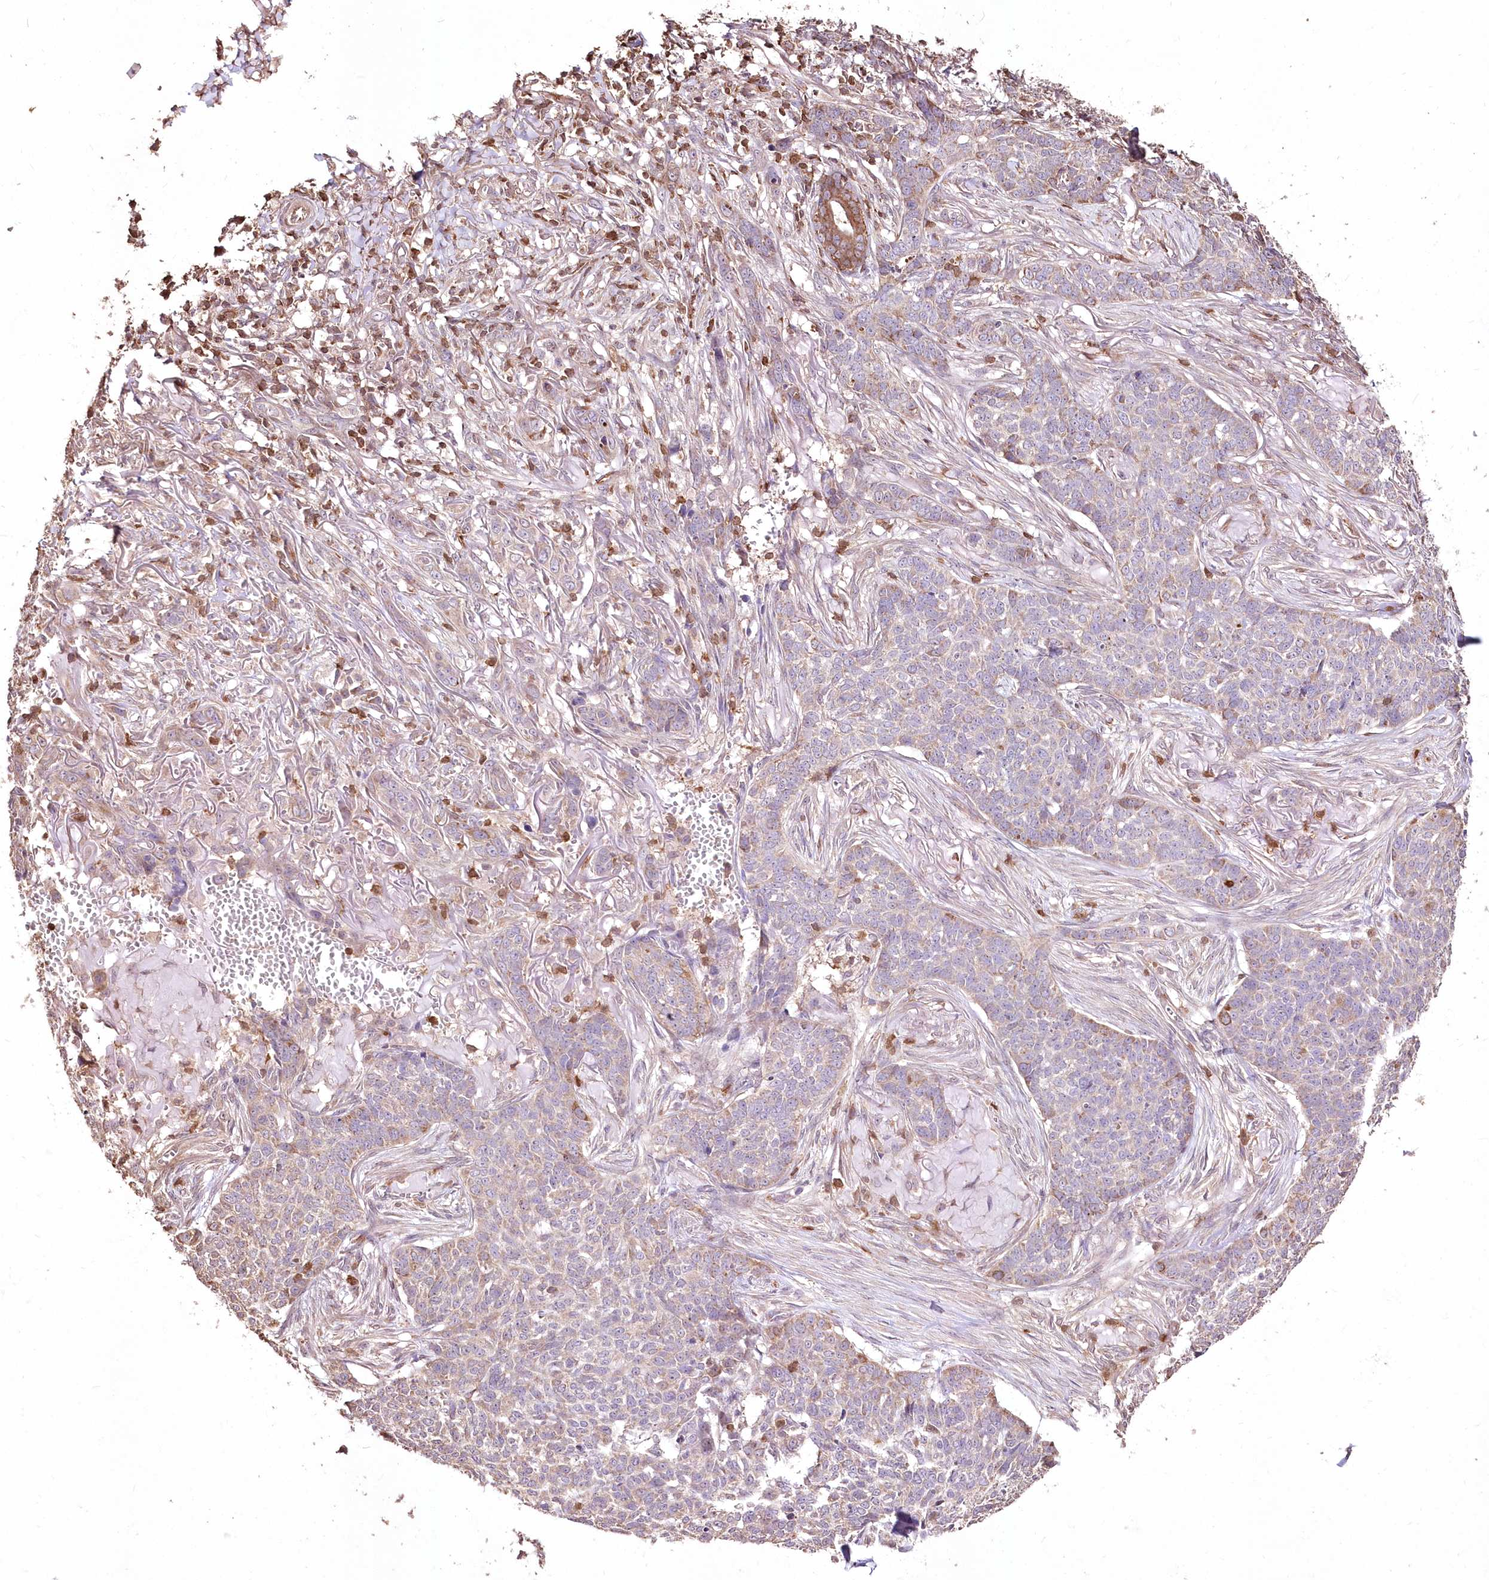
{"staining": {"intensity": "weak", "quantity": "<25%", "location": "cytoplasmic/membranous"}, "tissue": "skin cancer", "cell_type": "Tumor cells", "image_type": "cancer", "snomed": [{"axis": "morphology", "description": "Basal cell carcinoma"}, {"axis": "topography", "description": "Skin"}], "caption": "The immunohistochemistry (IHC) micrograph has no significant staining in tumor cells of skin cancer (basal cell carcinoma) tissue.", "gene": "STK17B", "patient": {"sex": "male", "age": 85}}